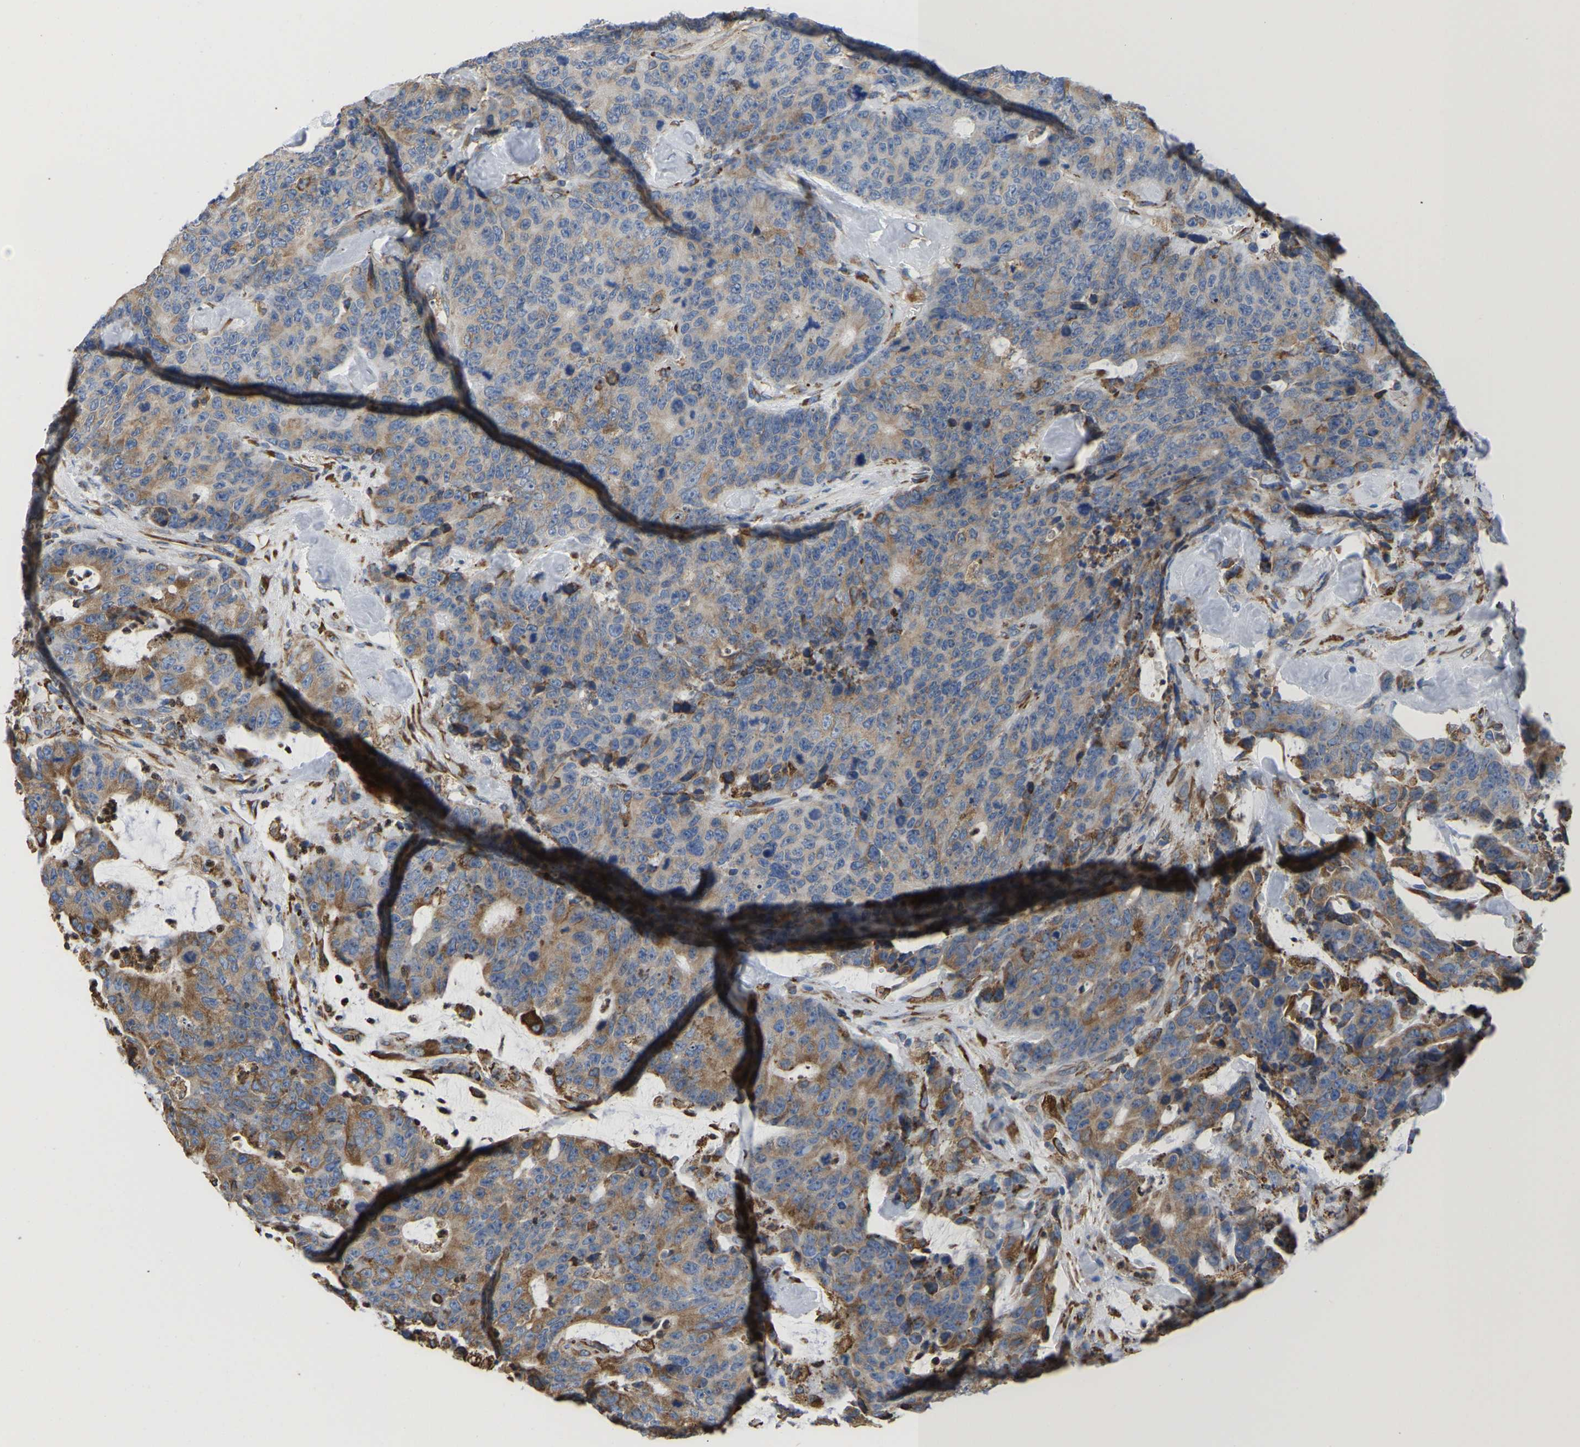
{"staining": {"intensity": "moderate", "quantity": "25%-75%", "location": "cytoplasmic/membranous"}, "tissue": "colorectal cancer", "cell_type": "Tumor cells", "image_type": "cancer", "snomed": [{"axis": "morphology", "description": "Adenocarcinoma, NOS"}, {"axis": "topography", "description": "Colon"}], "caption": "This photomicrograph demonstrates immunohistochemistry (IHC) staining of colorectal cancer, with medium moderate cytoplasmic/membranous positivity in approximately 25%-75% of tumor cells.", "gene": "P4HB", "patient": {"sex": "female", "age": 86}}